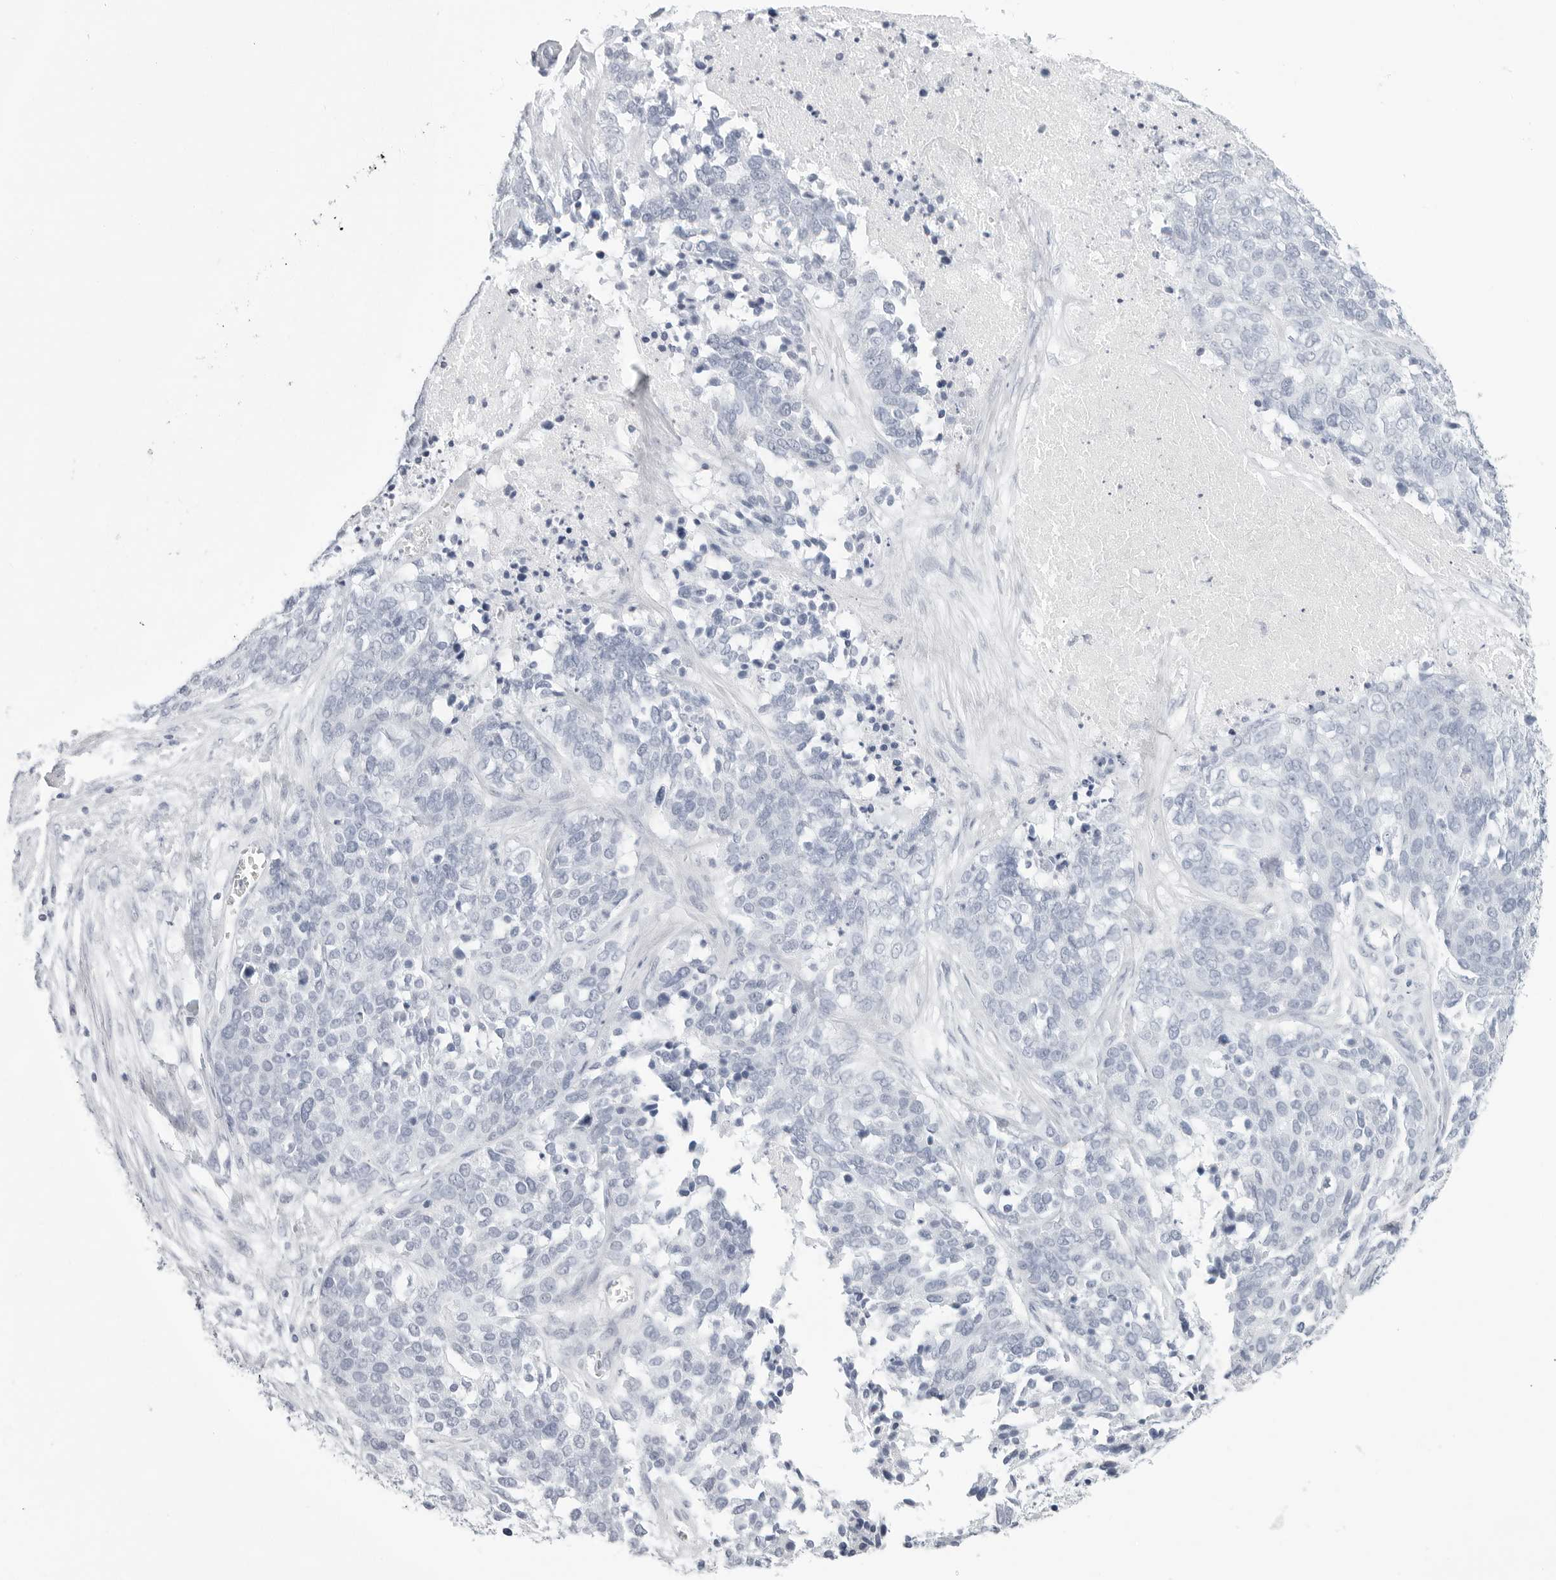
{"staining": {"intensity": "negative", "quantity": "none", "location": "none"}, "tissue": "ovarian cancer", "cell_type": "Tumor cells", "image_type": "cancer", "snomed": [{"axis": "morphology", "description": "Cystadenocarcinoma, serous, NOS"}, {"axis": "topography", "description": "Ovary"}], "caption": "Histopathology image shows no significant protein staining in tumor cells of ovarian cancer (serous cystadenocarcinoma).", "gene": "HMGCS2", "patient": {"sex": "female", "age": 44}}